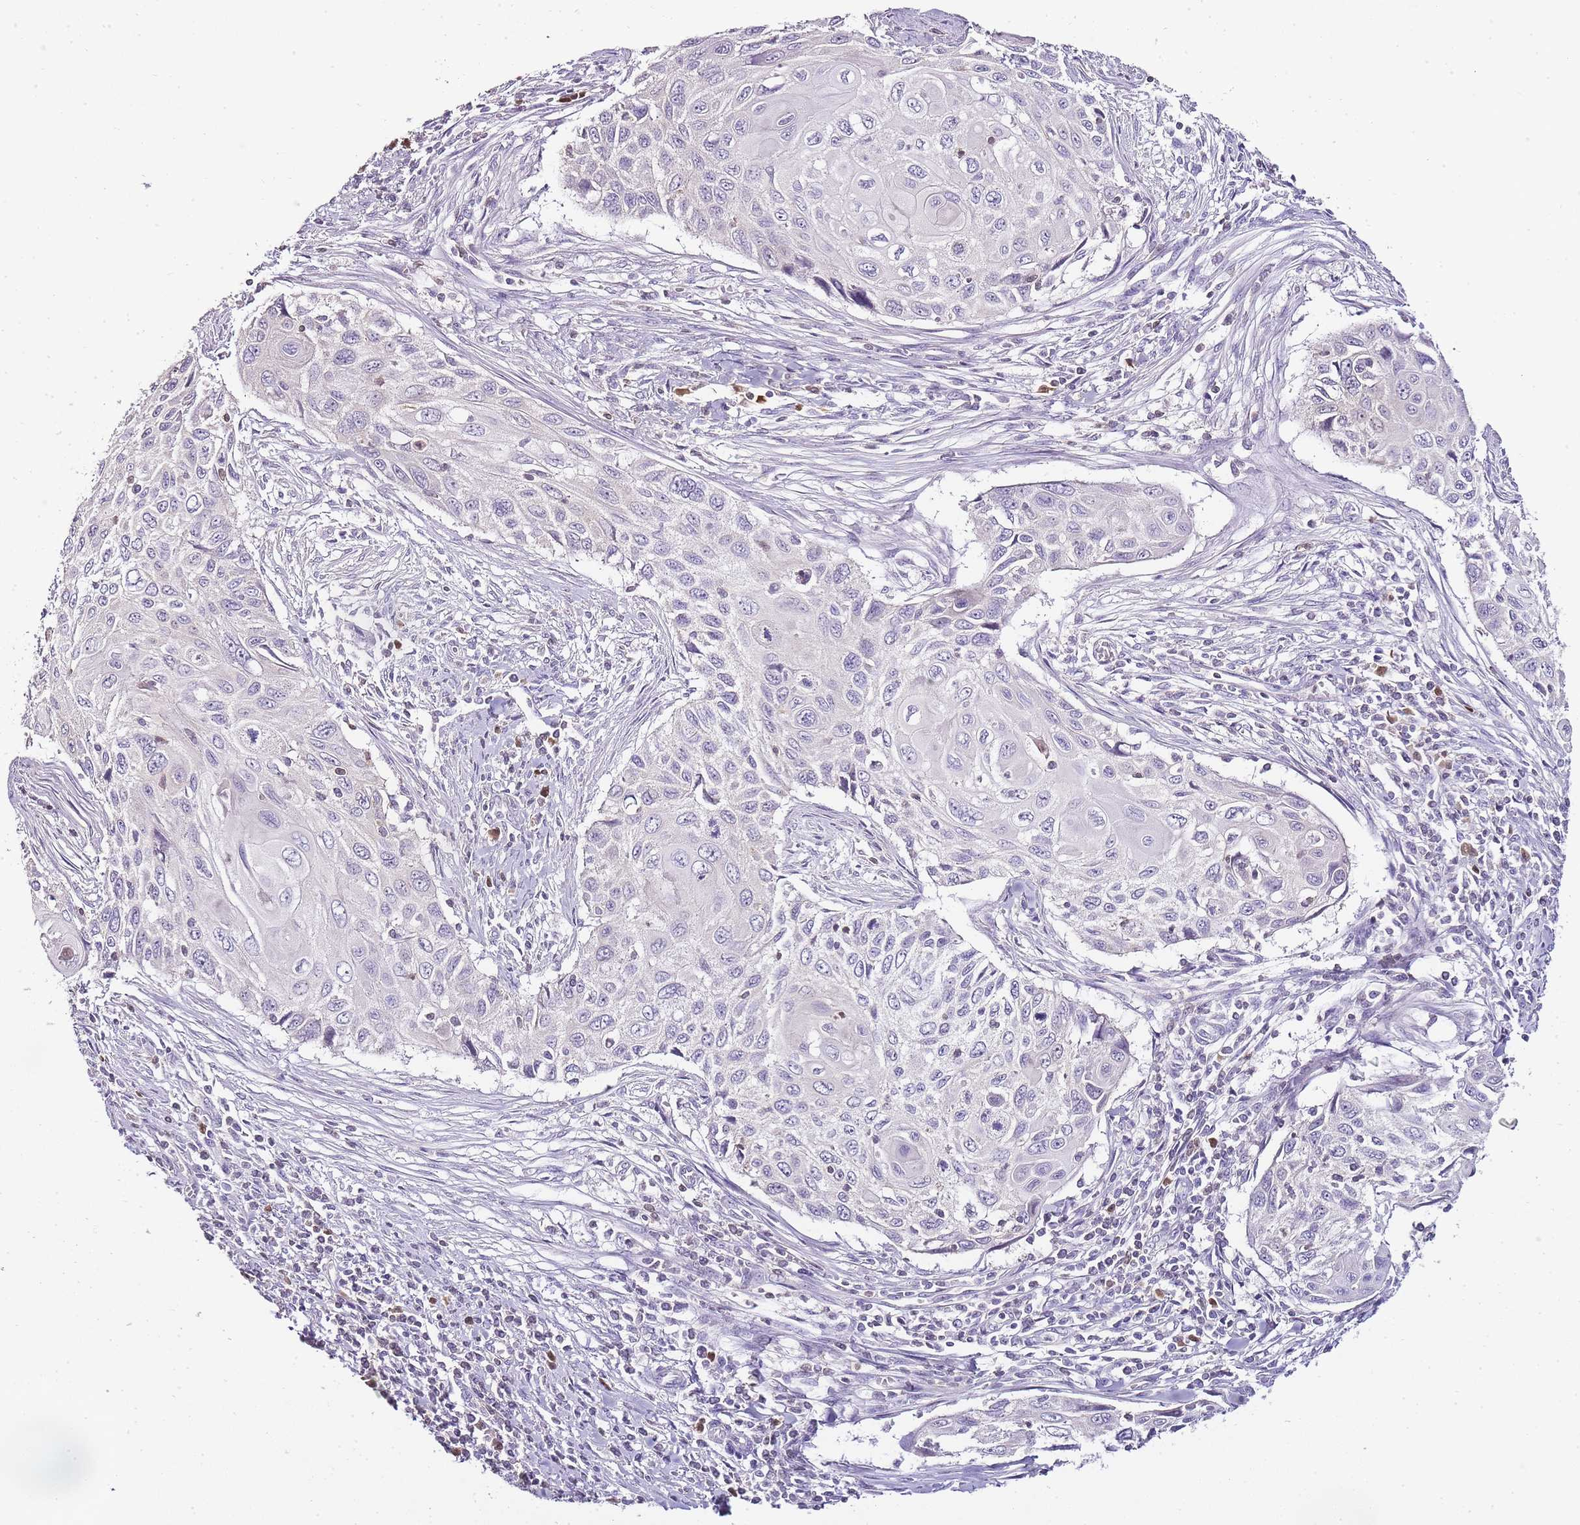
{"staining": {"intensity": "negative", "quantity": "none", "location": "none"}, "tissue": "cervical cancer", "cell_type": "Tumor cells", "image_type": "cancer", "snomed": [{"axis": "morphology", "description": "Squamous cell carcinoma, NOS"}, {"axis": "topography", "description": "Cervix"}], "caption": "Cervical cancer stained for a protein using immunohistochemistry demonstrates no expression tumor cells.", "gene": "ZBP1", "patient": {"sex": "female", "age": 70}}